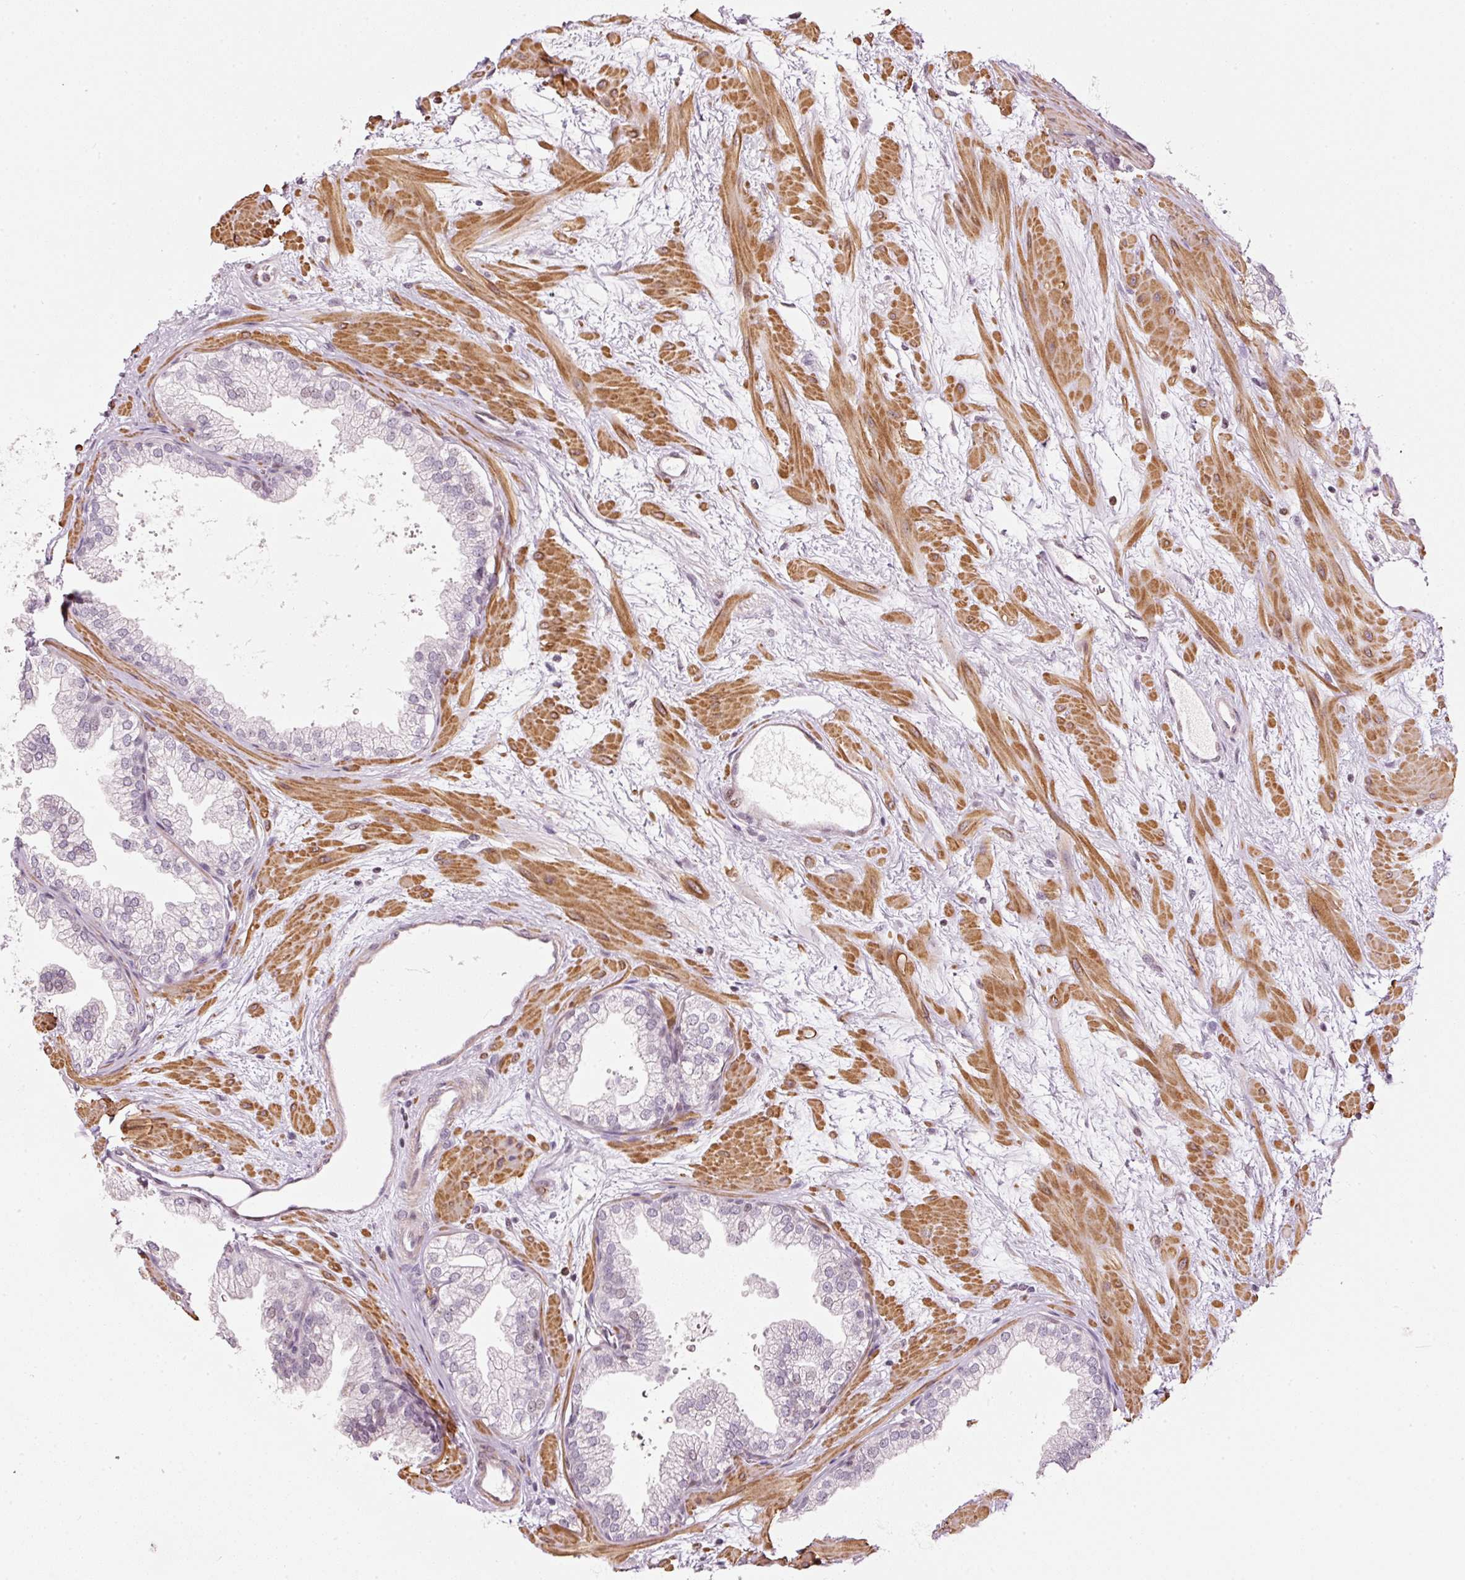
{"staining": {"intensity": "weak", "quantity": "<25%", "location": "nuclear"}, "tissue": "prostate", "cell_type": "Glandular cells", "image_type": "normal", "snomed": [{"axis": "morphology", "description": "Normal tissue, NOS"}, {"axis": "topography", "description": "Prostate"}], "caption": "An immunohistochemistry histopathology image of benign prostate is shown. There is no staining in glandular cells of prostate.", "gene": "MXRA8", "patient": {"sex": "male", "age": 37}}